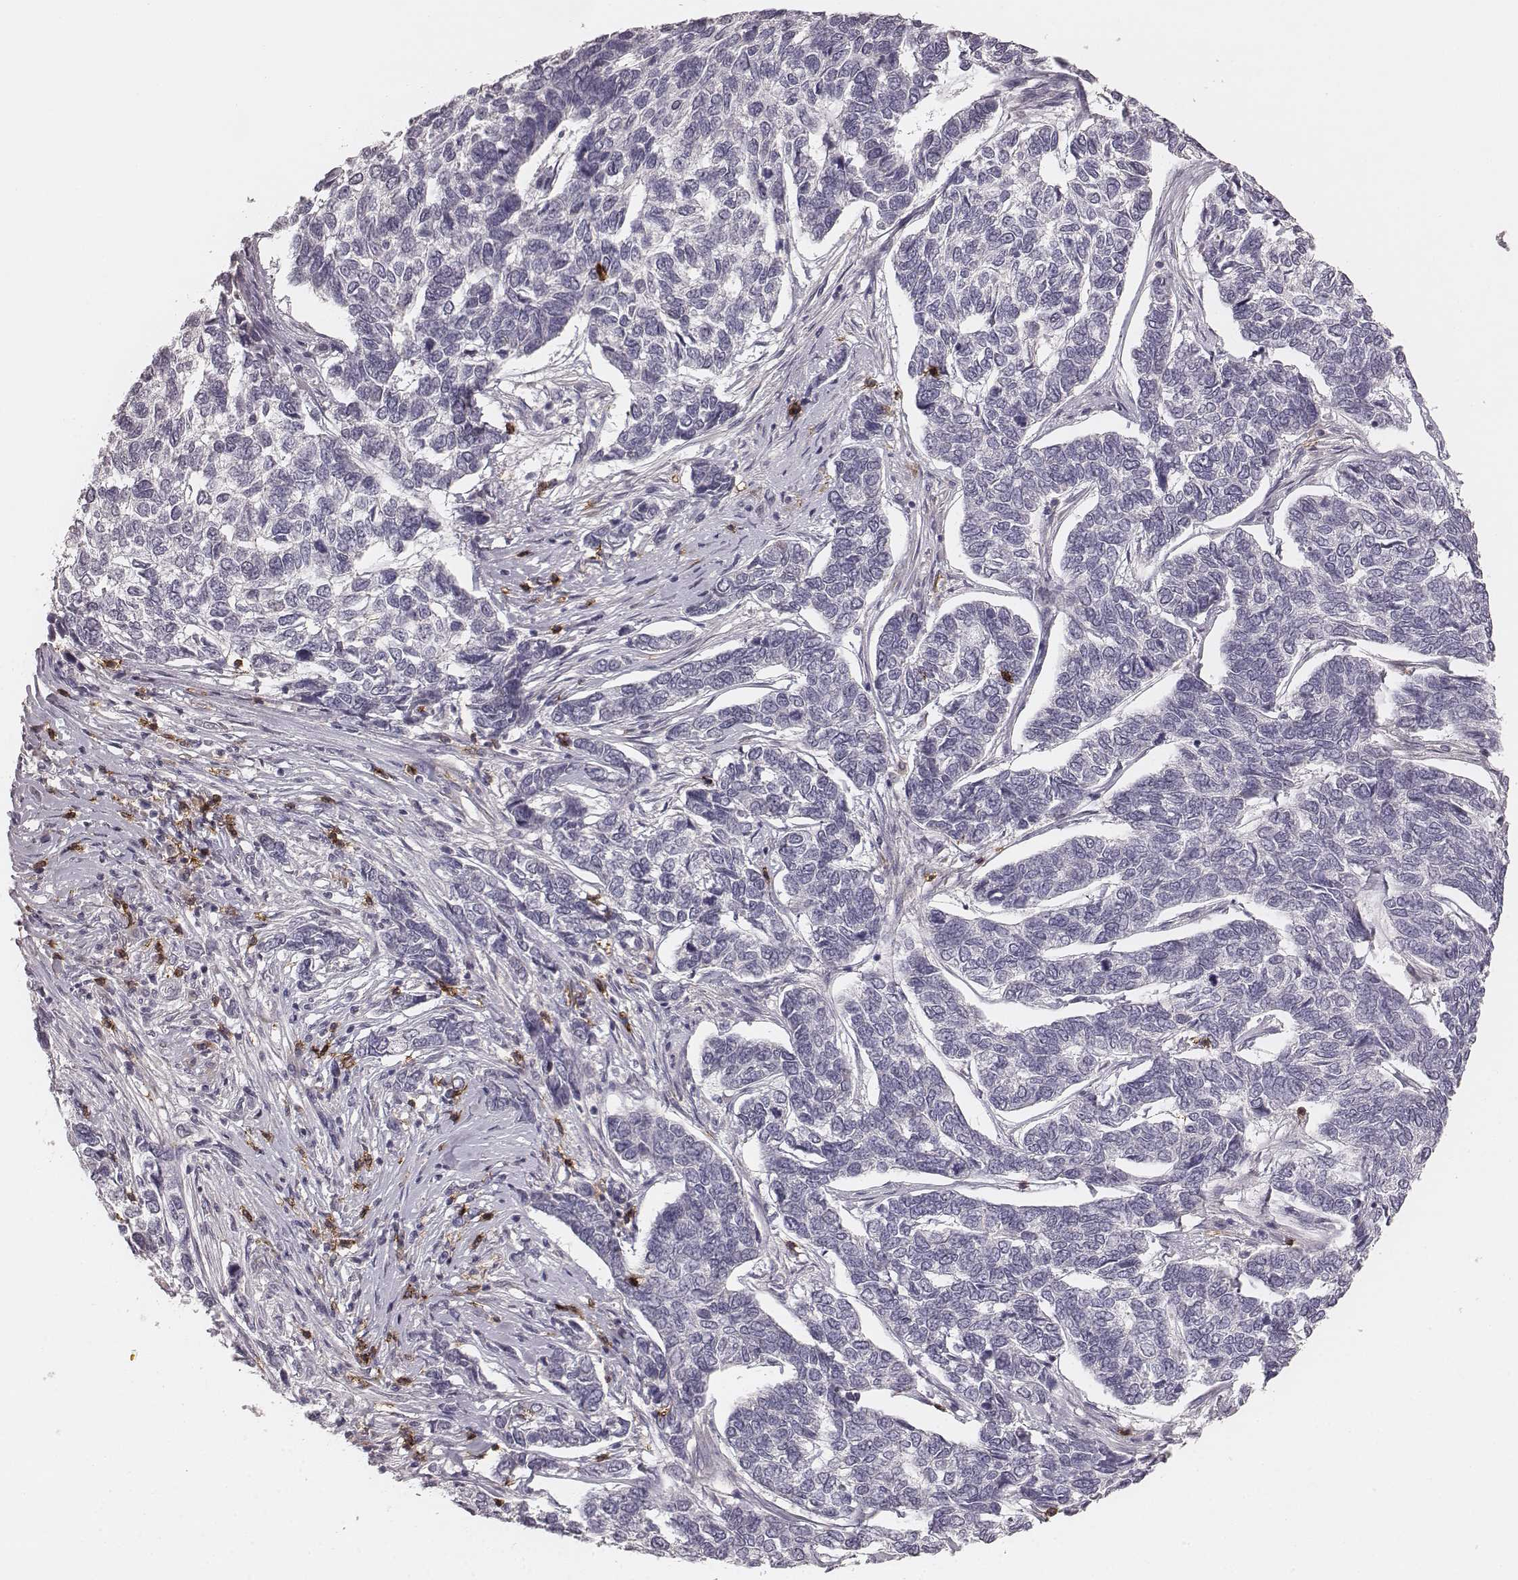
{"staining": {"intensity": "negative", "quantity": "none", "location": "none"}, "tissue": "skin cancer", "cell_type": "Tumor cells", "image_type": "cancer", "snomed": [{"axis": "morphology", "description": "Basal cell carcinoma"}, {"axis": "topography", "description": "Skin"}], "caption": "Immunohistochemistry photomicrograph of neoplastic tissue: skin basal cell carcinoma stained with DAB demonstrates no significant protein positivity in tumor cells. (Brightfield microscopy of DAB (3,3'-diaminobenzidine) IHC at high magnification).", "gene": "CD8A", "patient": {"sex": "female", "age": 65}}